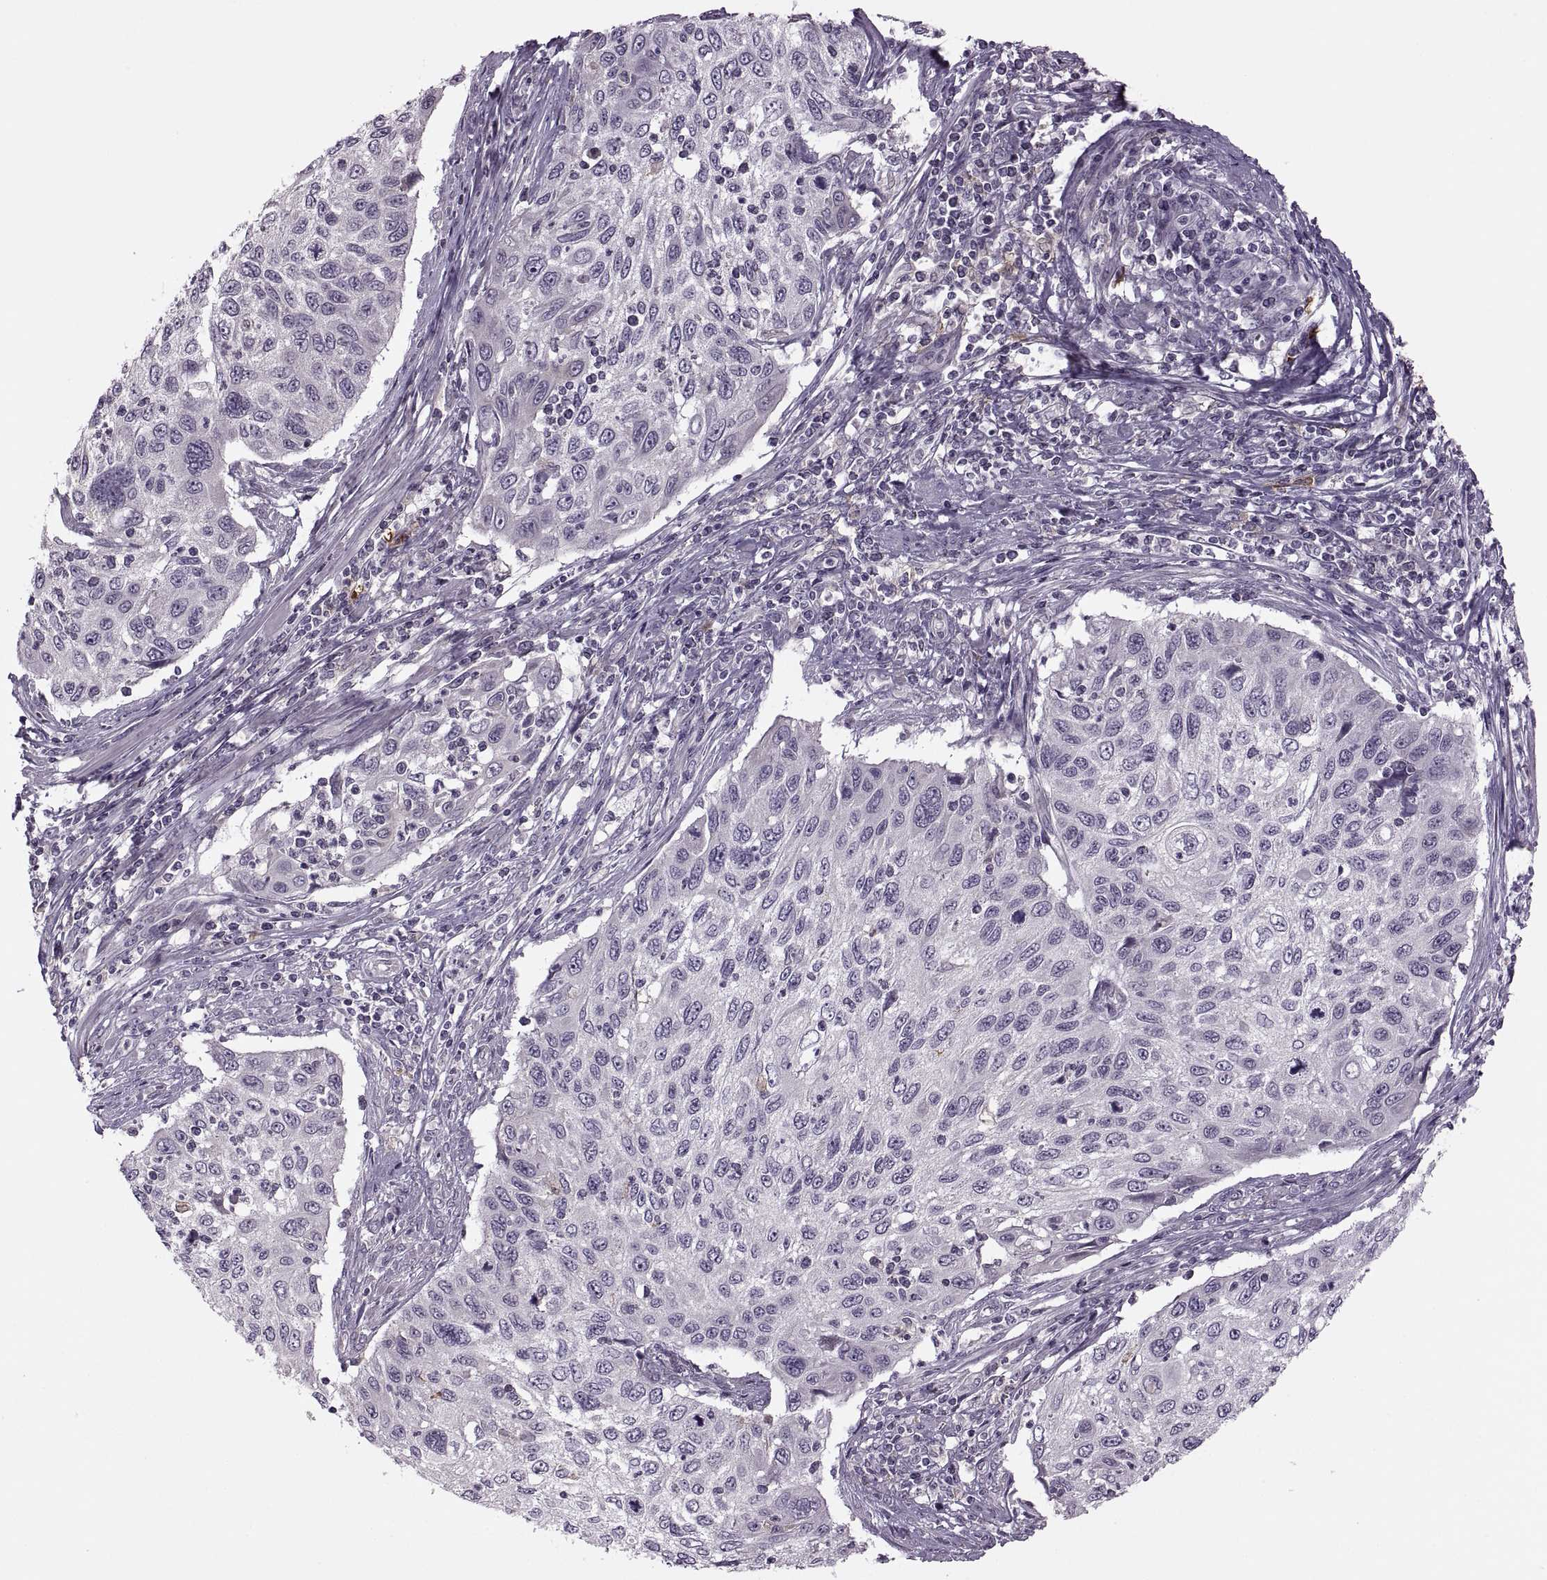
{"staining": {"intensity": "negative", "quantity": "none", "location": "none"}, "tissue": "cervical cancer", "cell_type": "Tumor cells", "image_type": "cancer", "snomed": [{"axis": "morphology", "description": "Squamous cell carcinoma, NOS"}, {"axis": "topography", "description": "Cervix"}], "caption": "A histopathology image of human squamous cell carcinoma (cervical) is negative for staining in tumor cells.", "gene": "H2AP", "patient": {"sex": "female", "age": 70}}